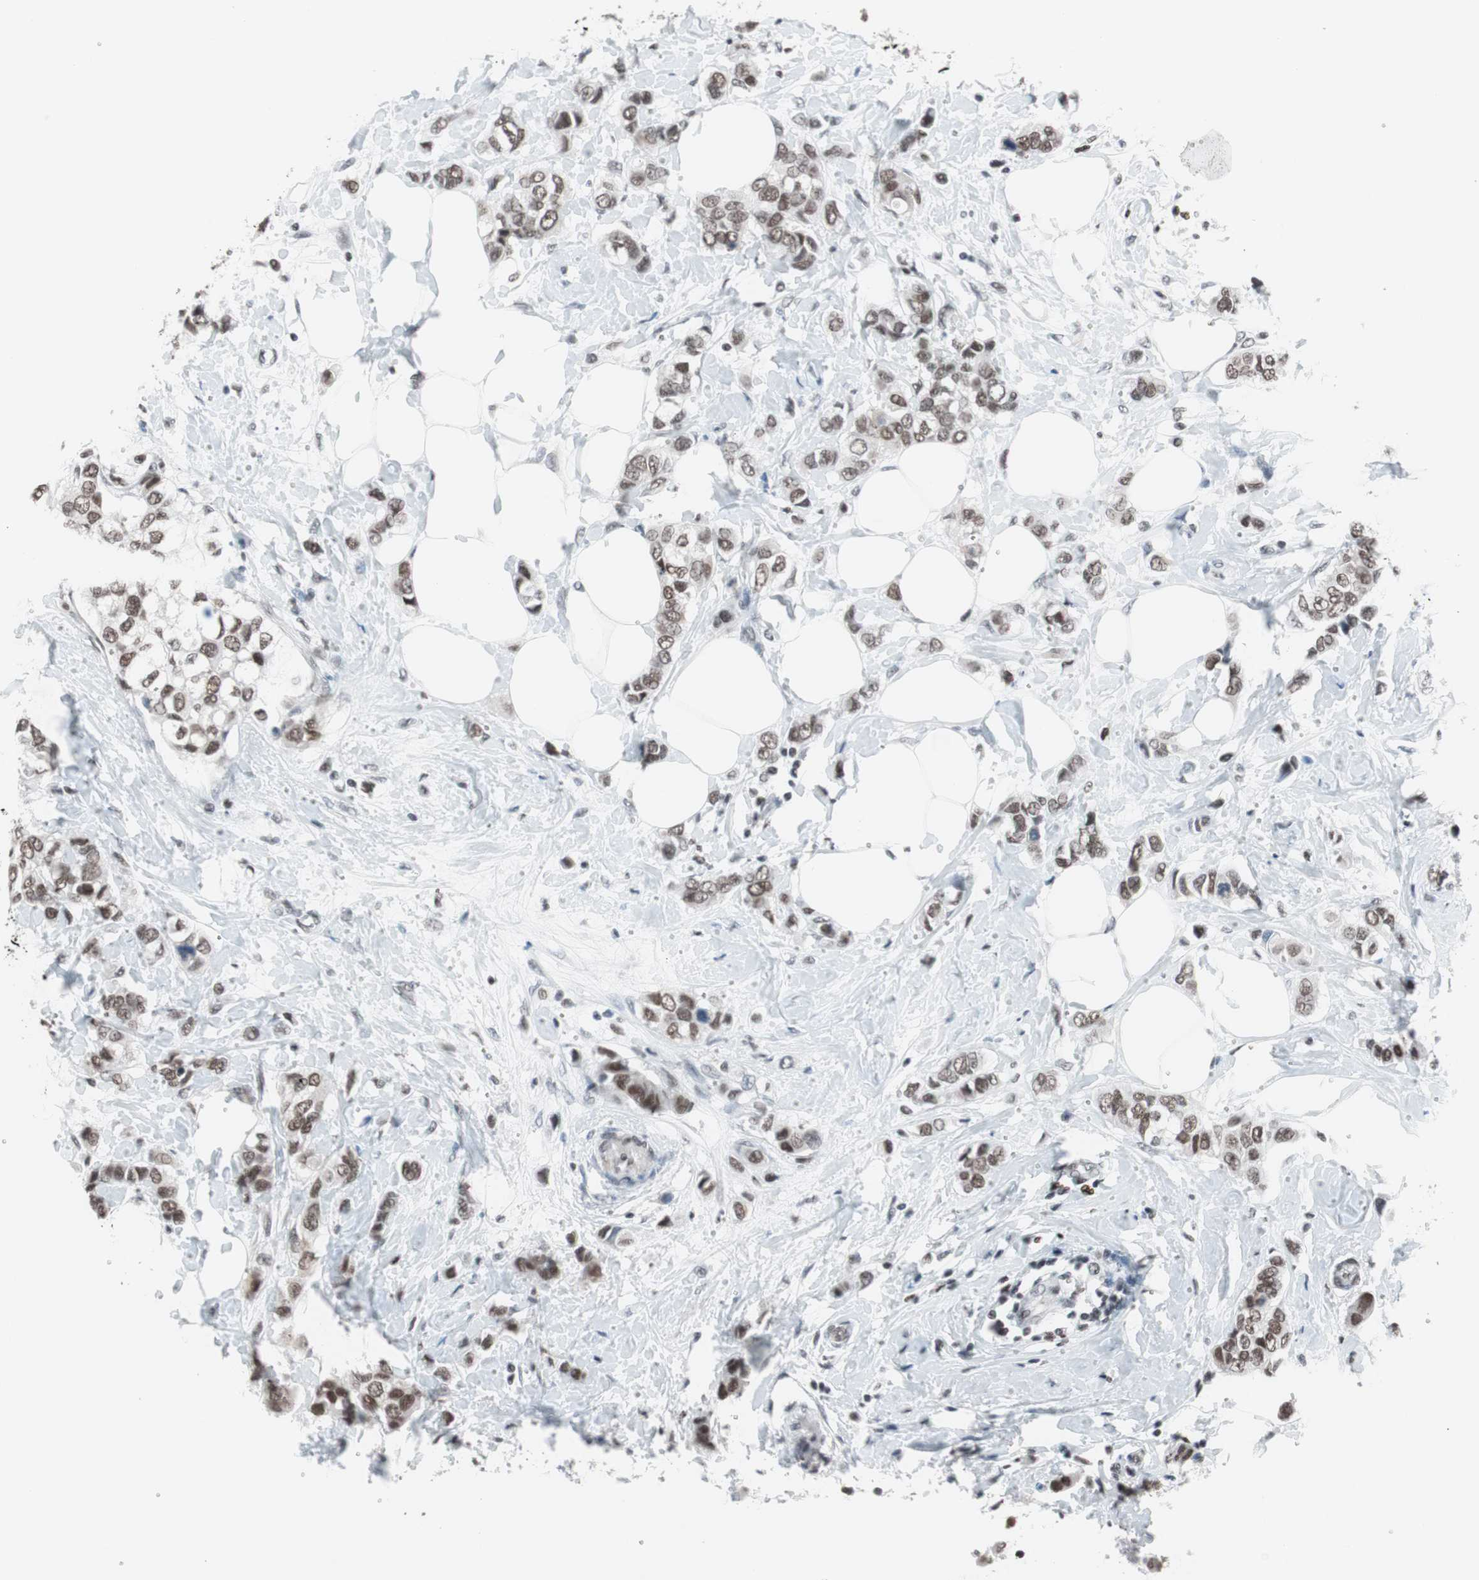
{"staining": {"intensity": "moderate", "quantity": ">75%", "location": "nuclear"}, "tissue": "breast cancer", "cell_type": "Tumor cells", "image_type": "cancer", "snomed": [{"axis": "morphology", "description": "Duct carcinoma"}, {"axis": "topography", "description": "Breast"}], "caption": "IHC micrograph of neoplastic tissue: human breast cancer (invasive ductal carcinoma) stained using immunohistochemistry shows medium levels of moderate protein expression localized specifically in the nuclear of tumor cells, appearing as a nuclear brown color.", "gene": "ARID1A", "patient": {"sex": "female", "age": 50}}